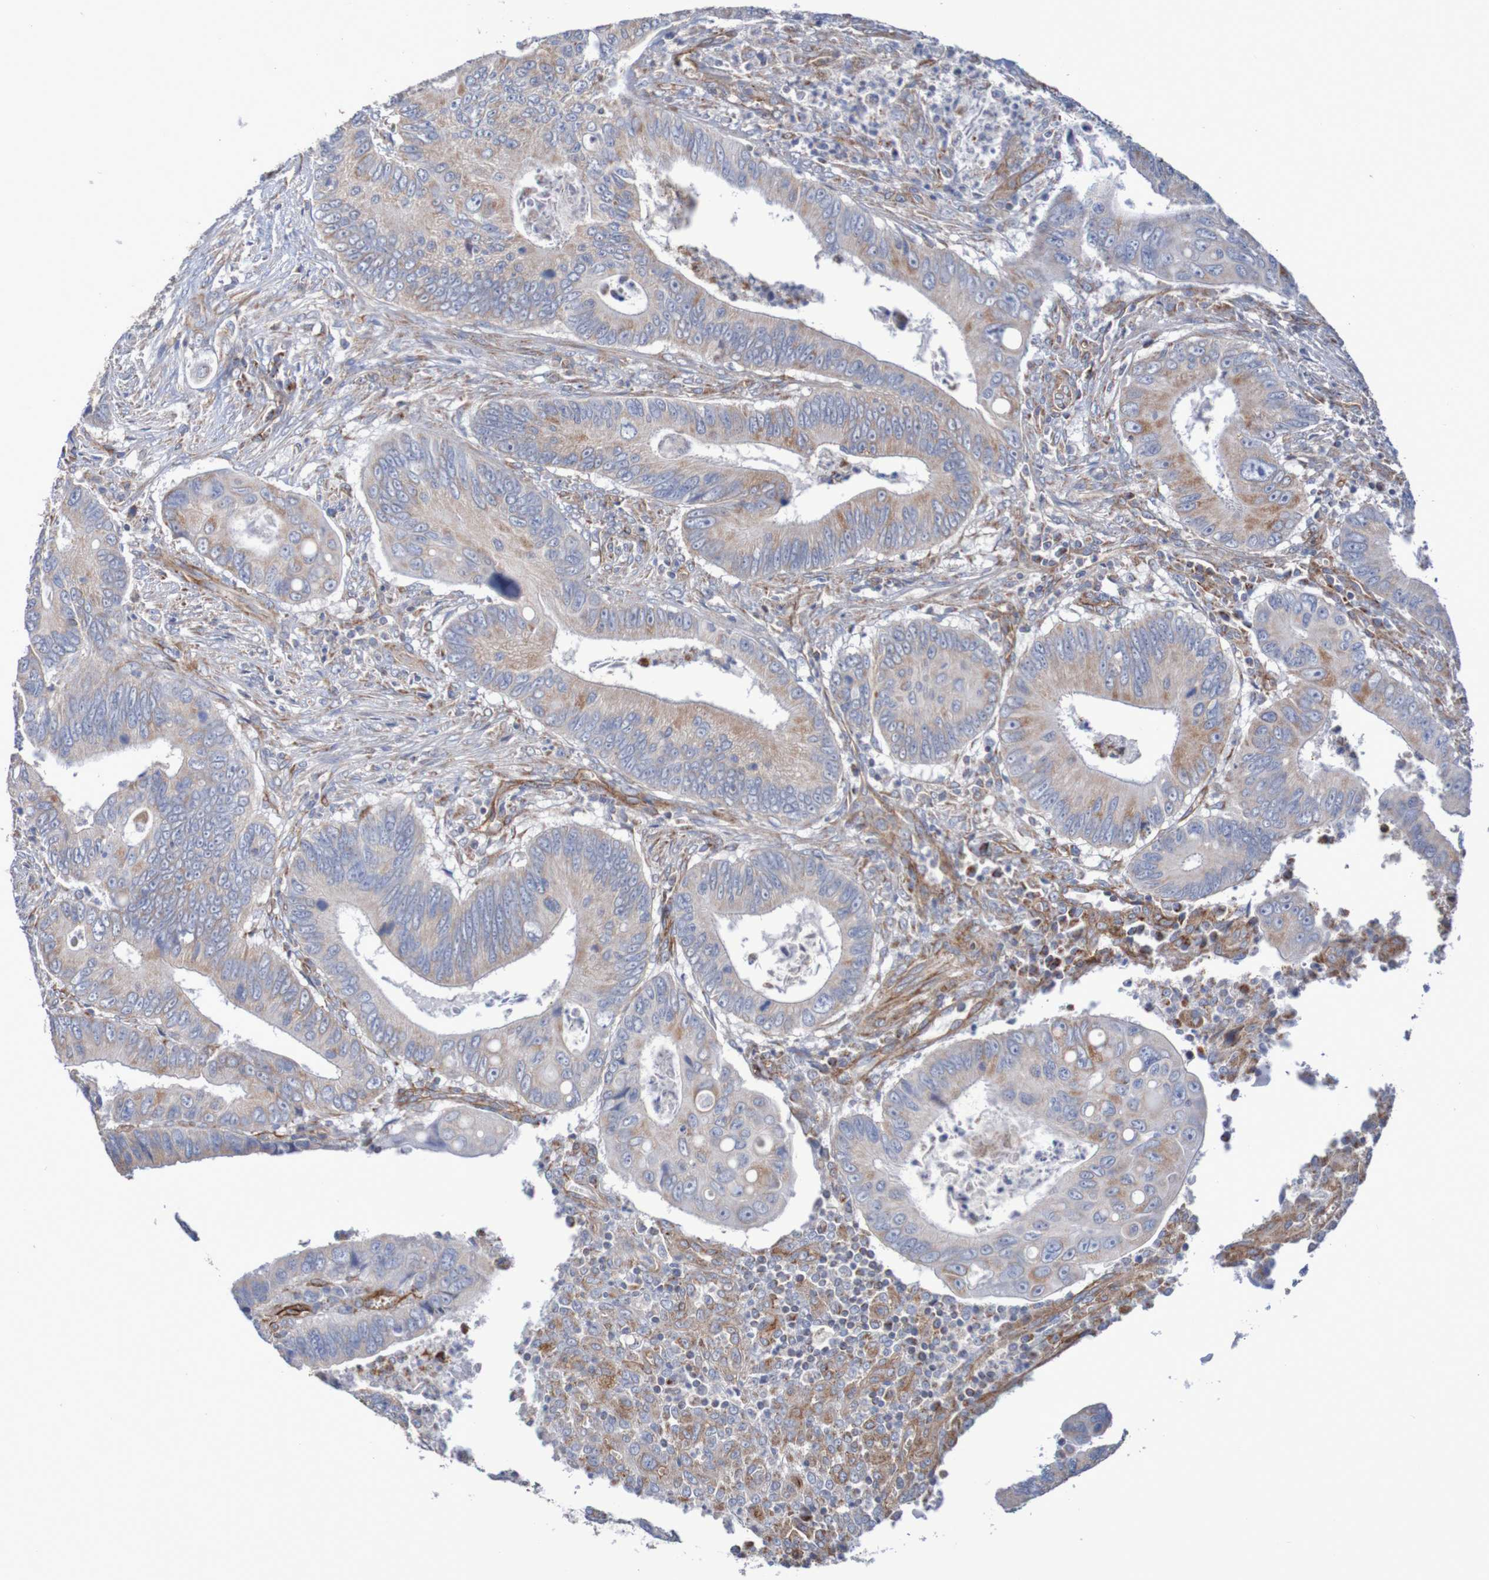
{"staining": {"intensity": "weak", "quantity": ">75%", "location": "cytoplasmic/membranous"}, "tissue": "colorectal cancer", "cell_type": "Tumor cells", "image_type": "cancer", "snomed": [{"axis": "morphology", "description": "Inflammation, NOS"}, {"axis": "morphology", "description": "Adenocarcinoma, NOS"}, {"axis": "topography", "description": "Colon"}], "caption": "IHC histopathology image of human adenocarcinoma (colorectal) stained for a protein (brown), which displays low levels of weak cytoplasmic/membranous positivity in about >75% of tumor cells.", "gene": "MMEL1", "patient": {"sex": "male", "age": 72}}